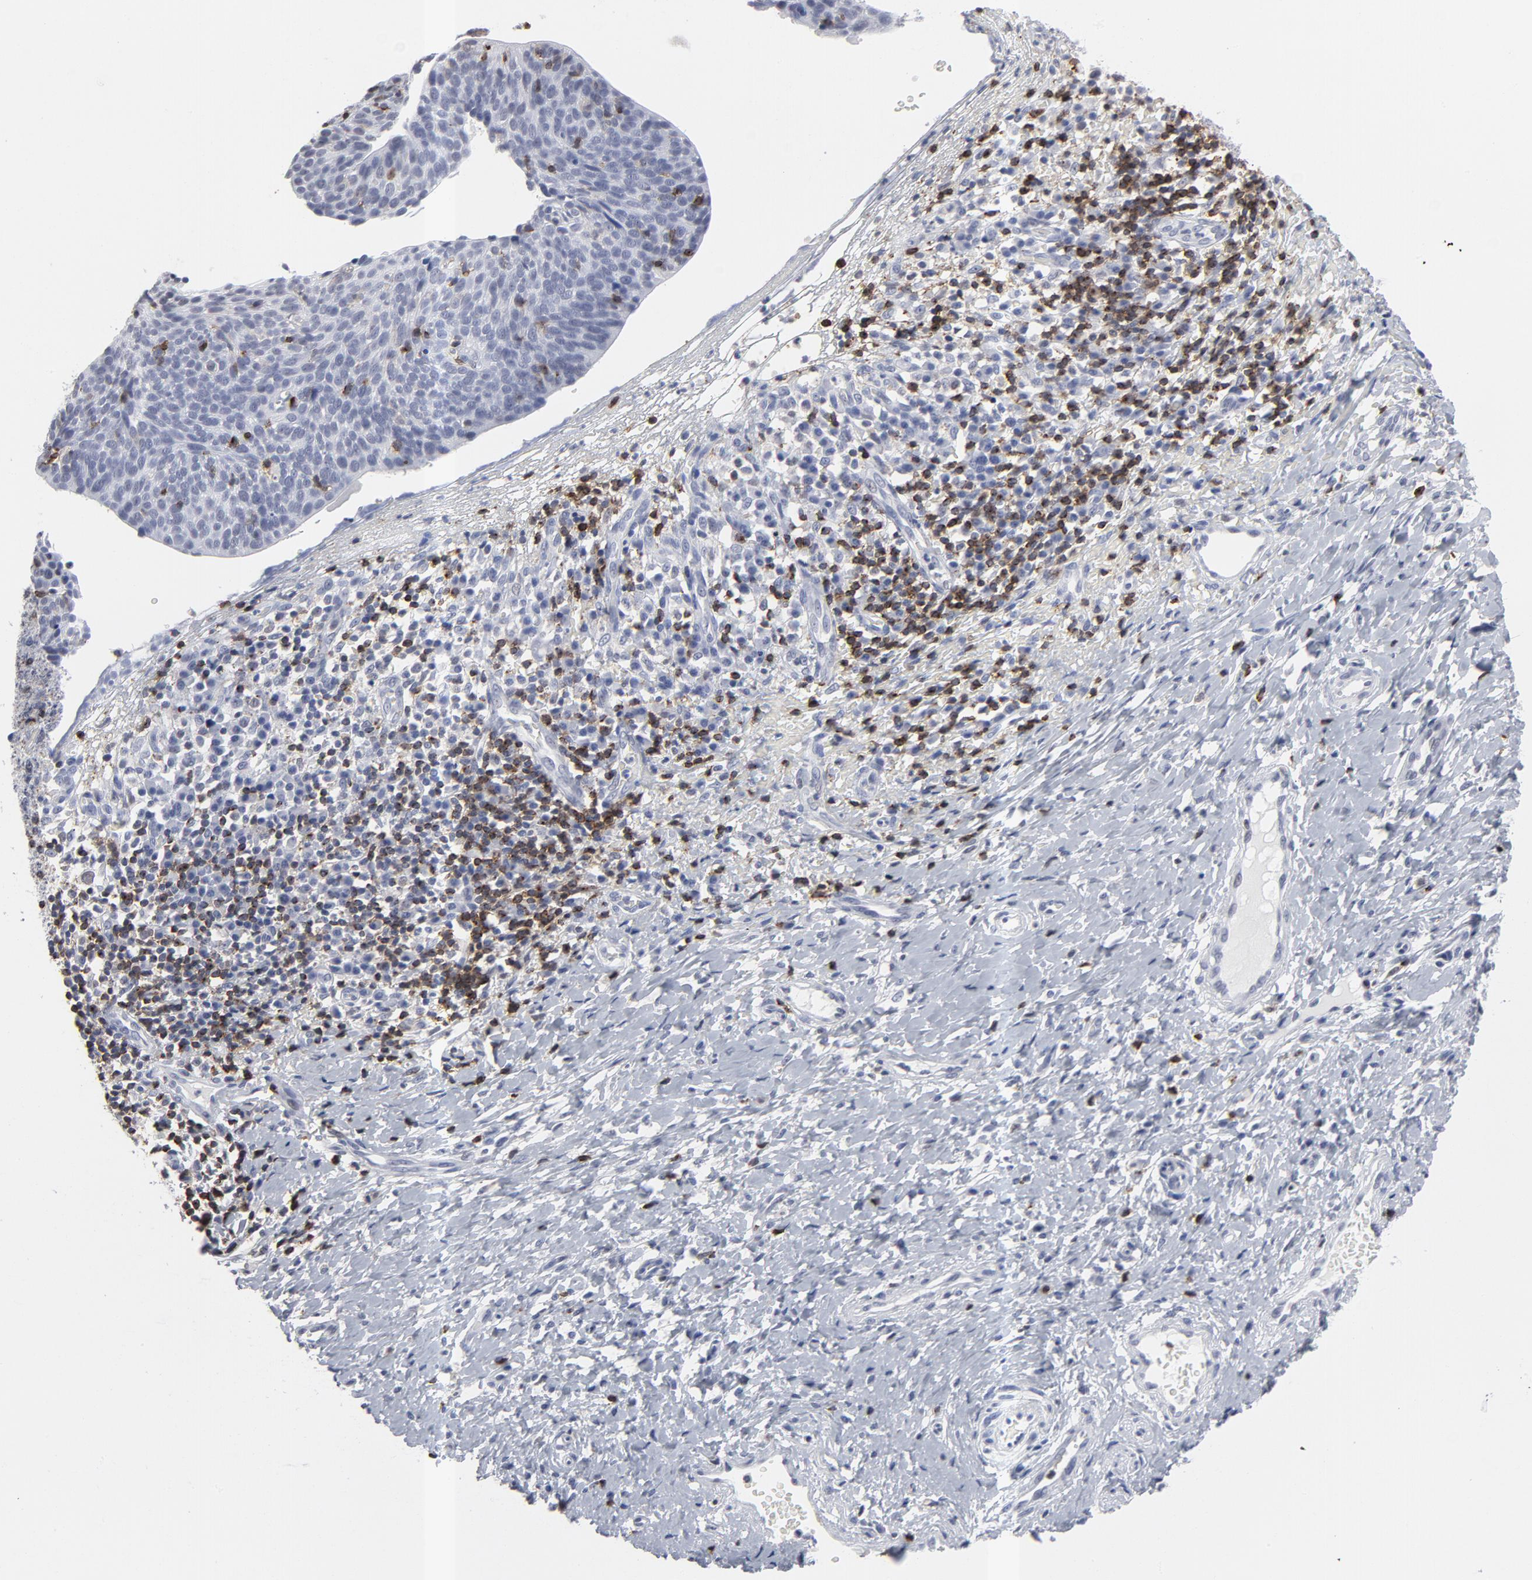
{"staining": {"intensity": "negative", "quantity": "none", "location": "none"}, "tissue": "cervical cancer", "cell_type": "Tumor cells", "image_type": "cancer", "snomed": [{"axis": "morphology", "description": "Normal tissue, NOS"}, {"axis": "morphology", "description": "Squamous cell carcinoma, NOS"}, {"axis": "topography", "description": "Cervix"}], "caption": "Tumor cells show no significant expression in cervical squamous cell carcinoma. (DAB (3,3'-diaminobenzidine) immunohistochemistry, high magnification).", "gene": "CD2", "patient": {"sex": "female", "age": 39}}